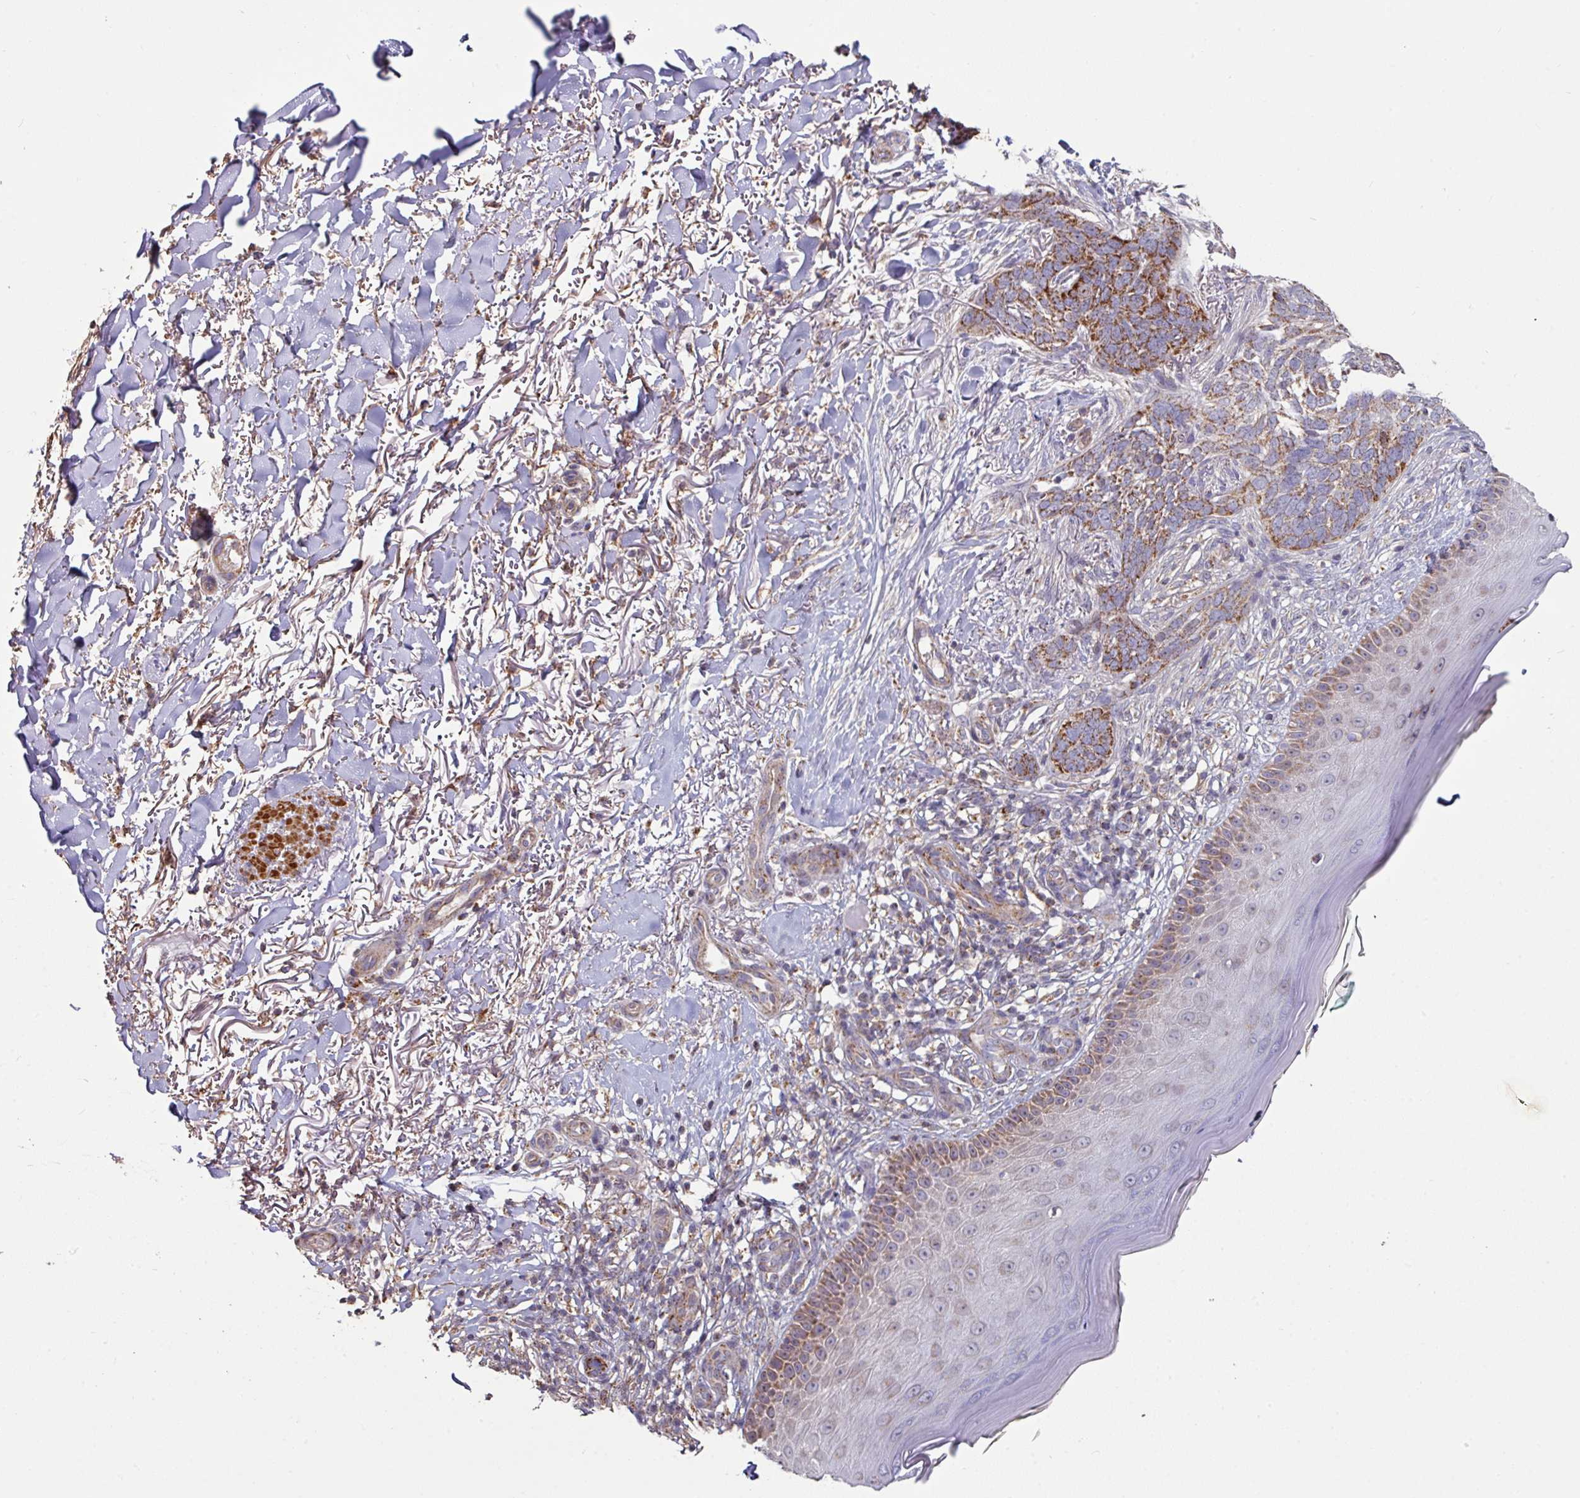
{"staining": {"intensity": "strong", "quantity": "25%-75%", "location": "cytoplasmic/membranous"}, "tissue": "skin cancer", "cell_type": "Tumor cells", "image_type": "cancer", "snomed": [{"axis": "morphology", "description": "Normal tissue, NOS"}, {"axis": "morphology", "description": "Basal cell carcinoma"}, {"axis": "topography", "description": "Skin"}], "caption": "Skin cancer (basal cell carcinoma) tissue displays strong cytoplasmic/membranous positivity in about 25%-75% of tumor cells", "gene": "OR2D3", "patient": {"sex": "female", "age": 67}}